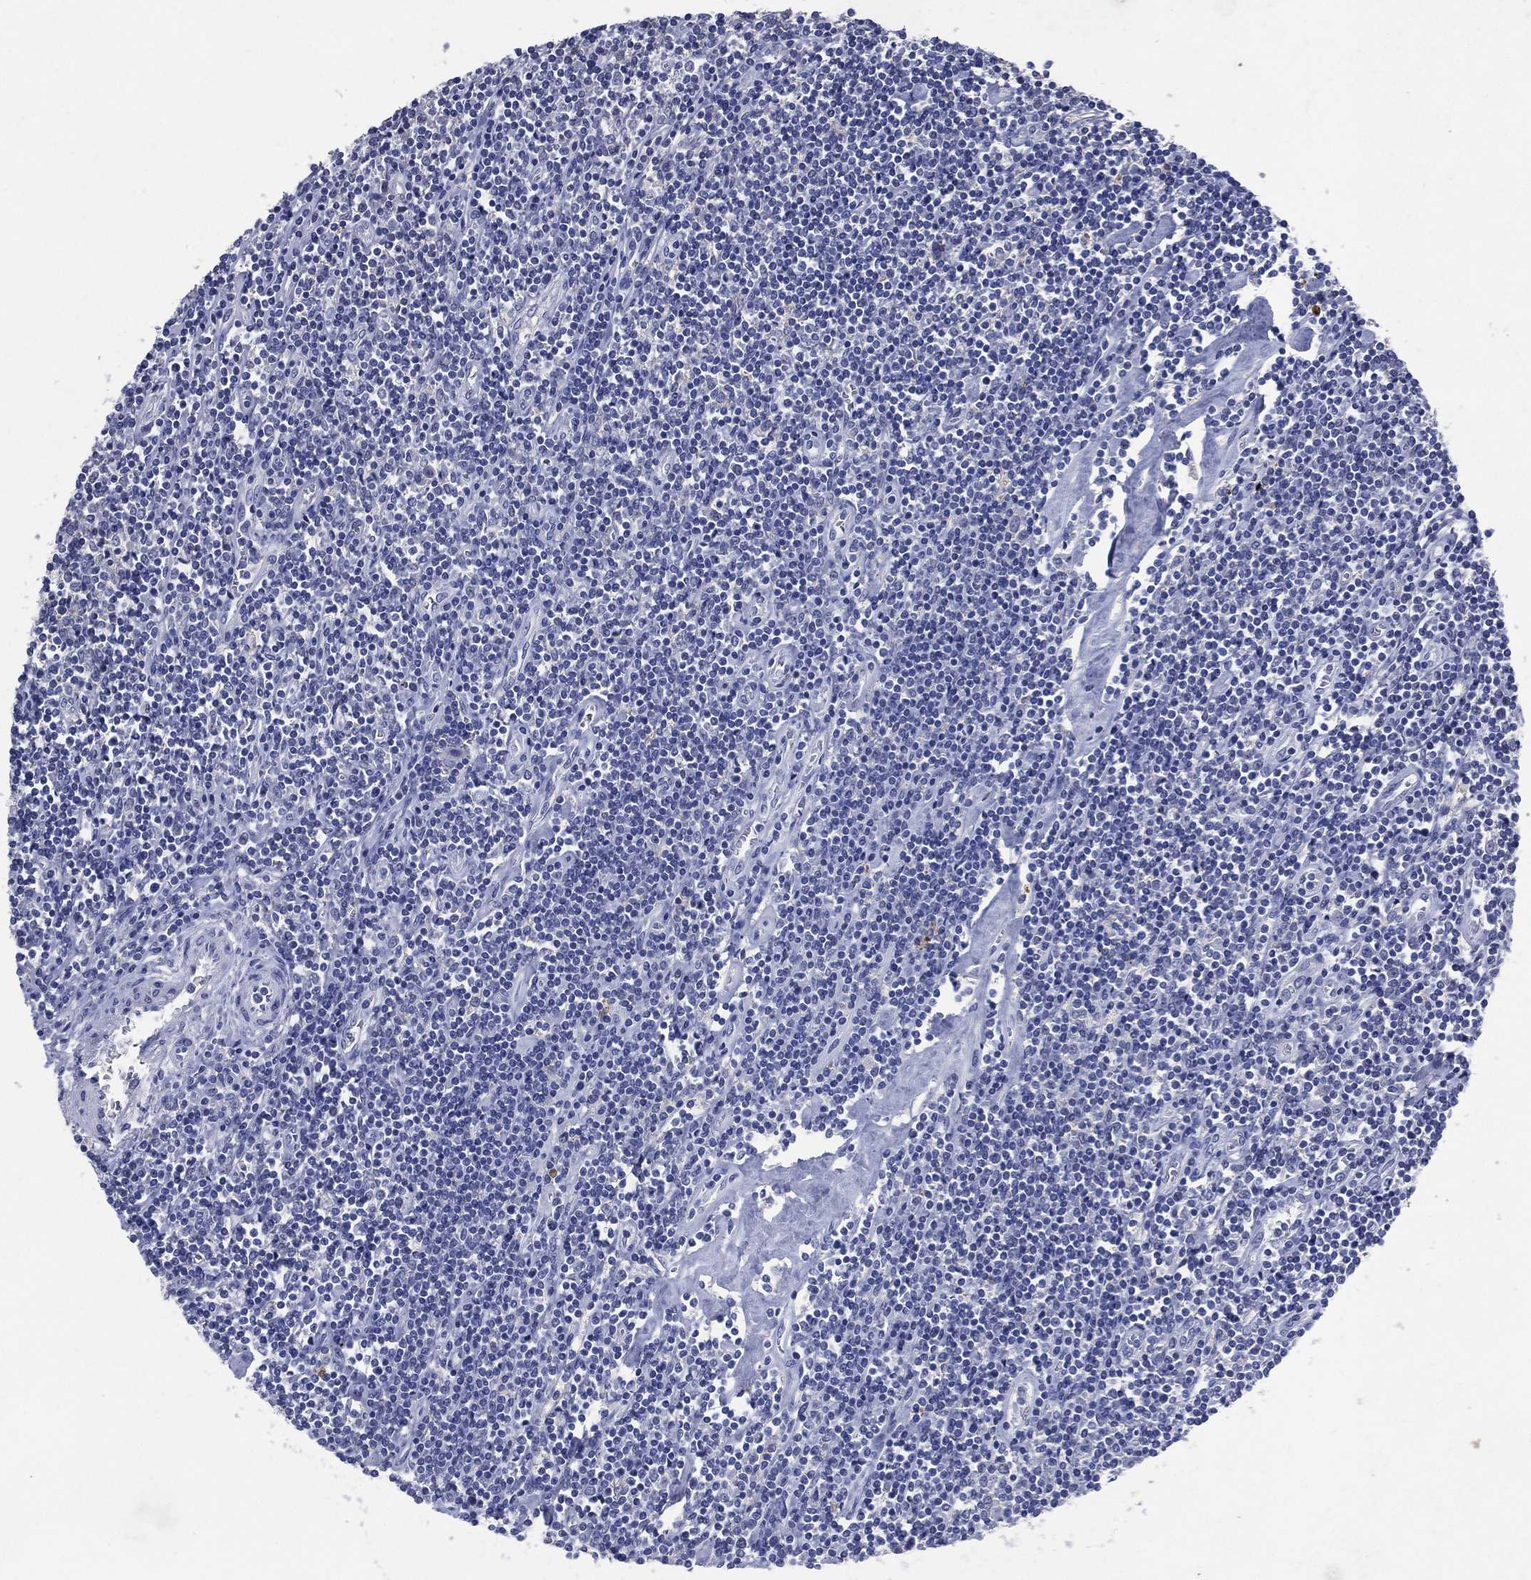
{"staining": {"intensity": "negative", "quantity": "none", "location": "none"}, "tissue": "lymphoma", "cell_type": "Tumor cells", "image_type": "cancer", "snomed": [{"axis": "morphology", "description": "Hodgkin's disease, NOS"}, {"axis": "topography", "description": "Lymph node"}], "caption": "A micrograph of lymphoma stained for a protein exhibits no brown staining in tumor cells.", "gene": "FSCN2", "patient": {"sex": "male", "age": 40}}